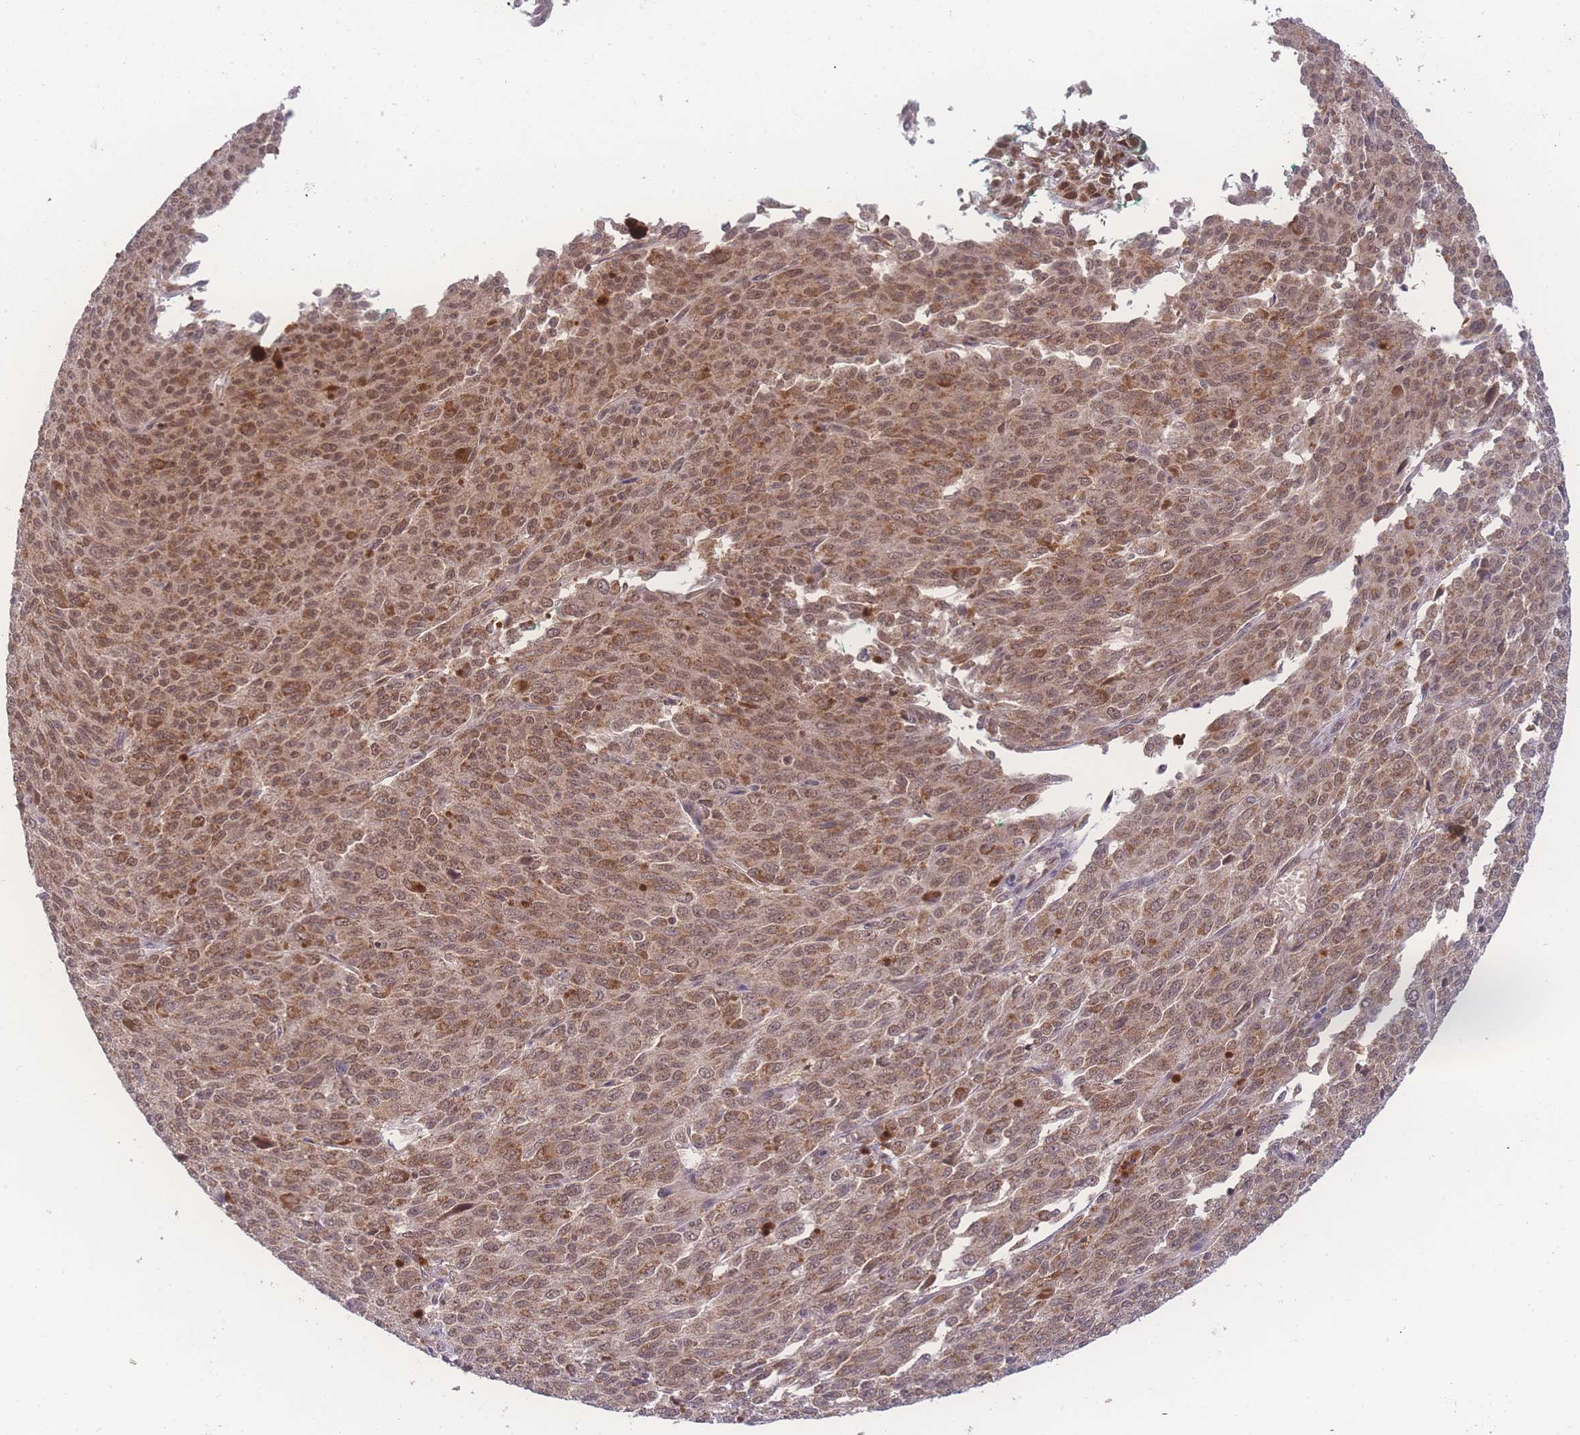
{"staining": {"intensity": "moderate", "quantity": ">75%", "location": "cytoplasmic/membranous,nuclear"}, "tissue": "melanoma", "cell_type": "Tumor cells", "image_type": "cancer", "snomed": [{"axis": "morphology", "description": "Malignant melanoma, NOS"}, {"axis": "topography", "description": "Skin"}], "caption": "Brown immunohistochemical staining in malignant melanoma shows moderate cytoplasmic/membranous and nuclear expression in approximately >75% of tumor cells.", "gene": "RAVER1", "patient": {"sex": "female", "age": 52}}